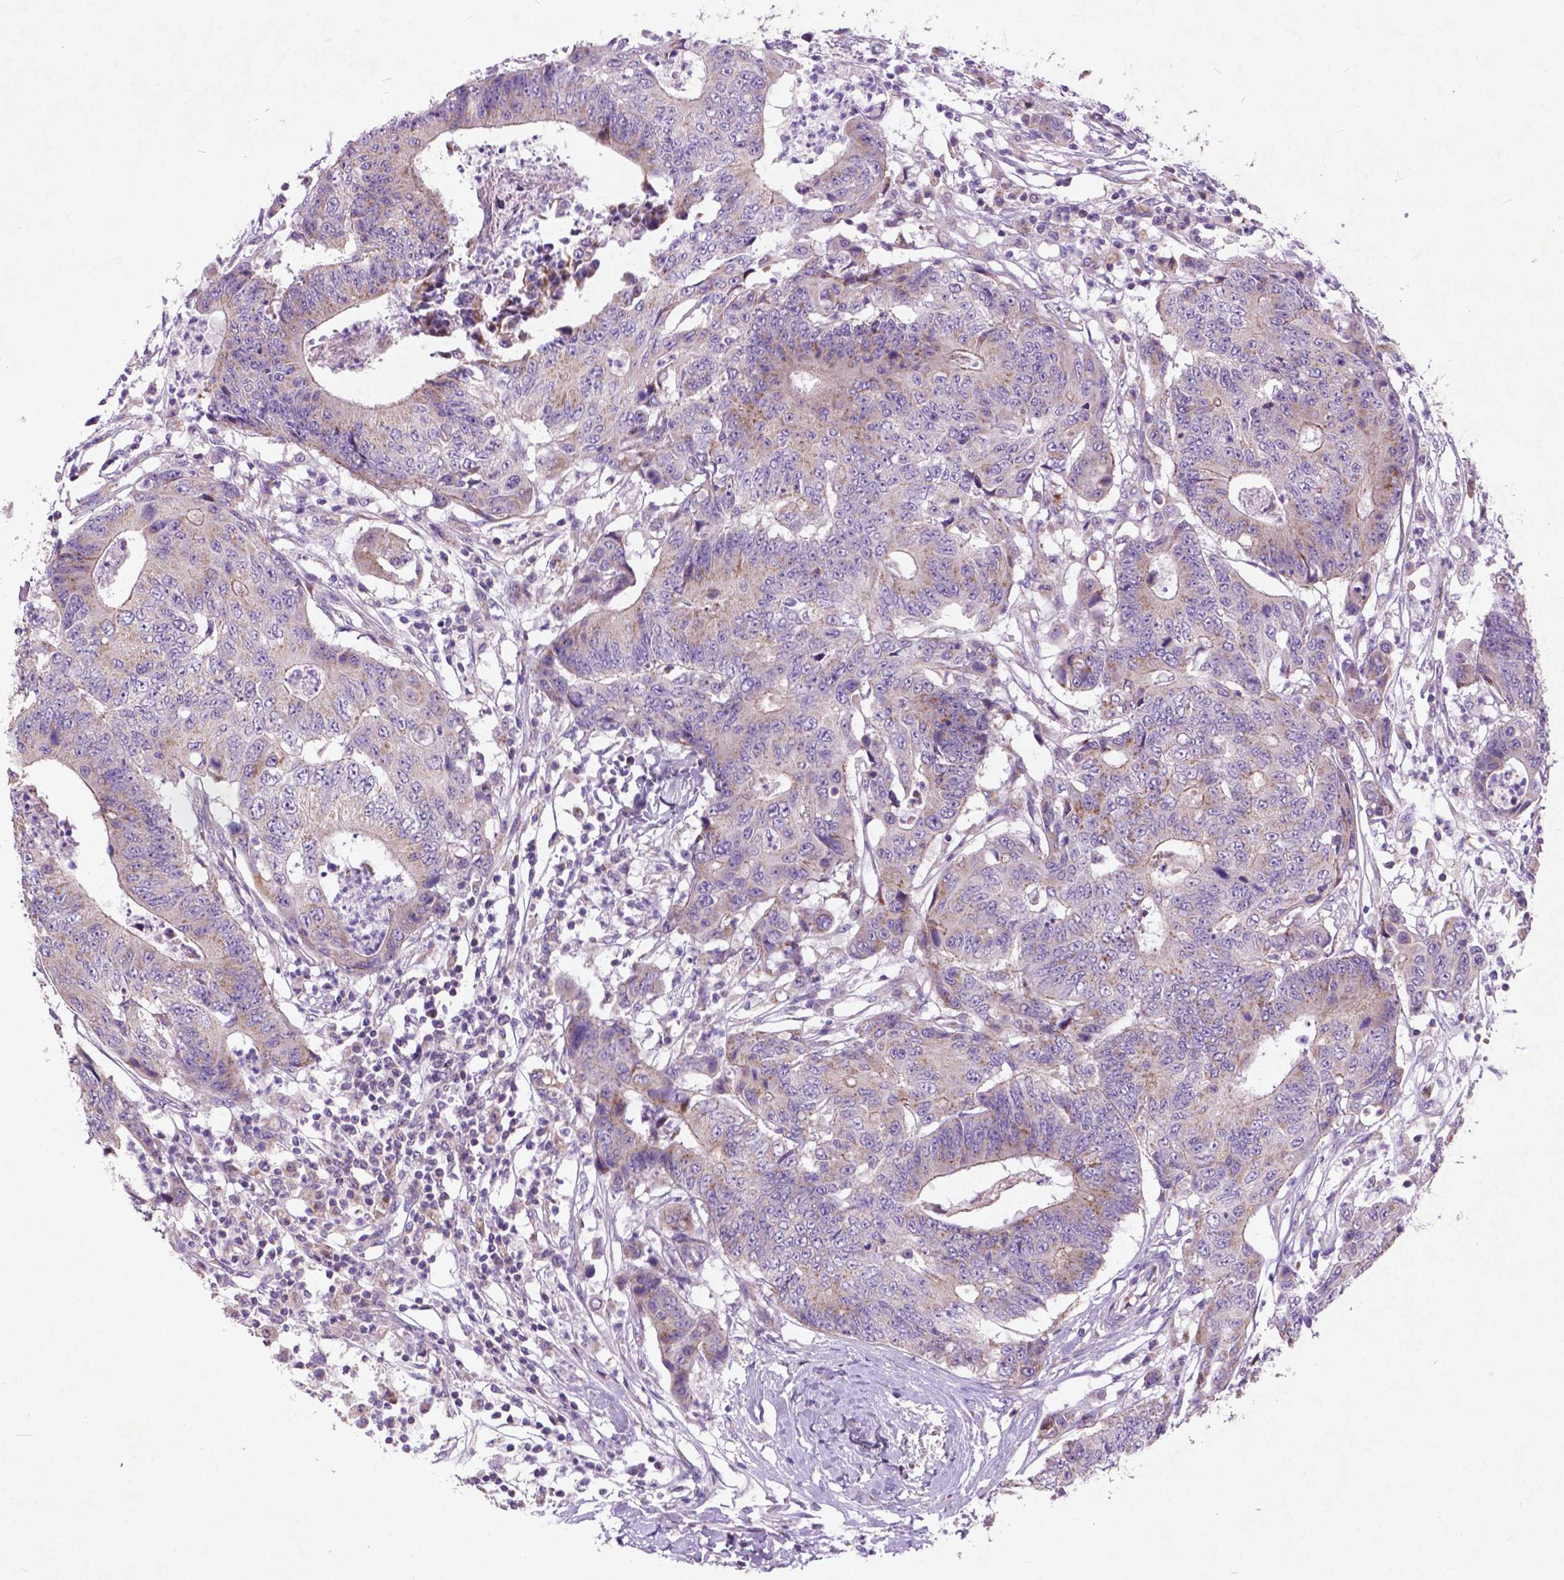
{"staining": {"intensity": "weak", "quantity": "25%-75%", "location": "cytoplasmic/membranous"}, "tissue": "colorectal cancer", "cell_type": "Tumor cells", "image_type": "cancer", "snomed": [{"axis": "morphology", "description": "Adenocarcinoma, NOS"}, {"axis": "topography", "description": "Colon"}], "caption": "Weak cytoplasmic/membranous staining is appreciated in approximately 25%-75% of tumor cells in adenocarcinoma (colorectal).", "gene": "ATG4D", "patient": {"sex": "female", "age": 48}}